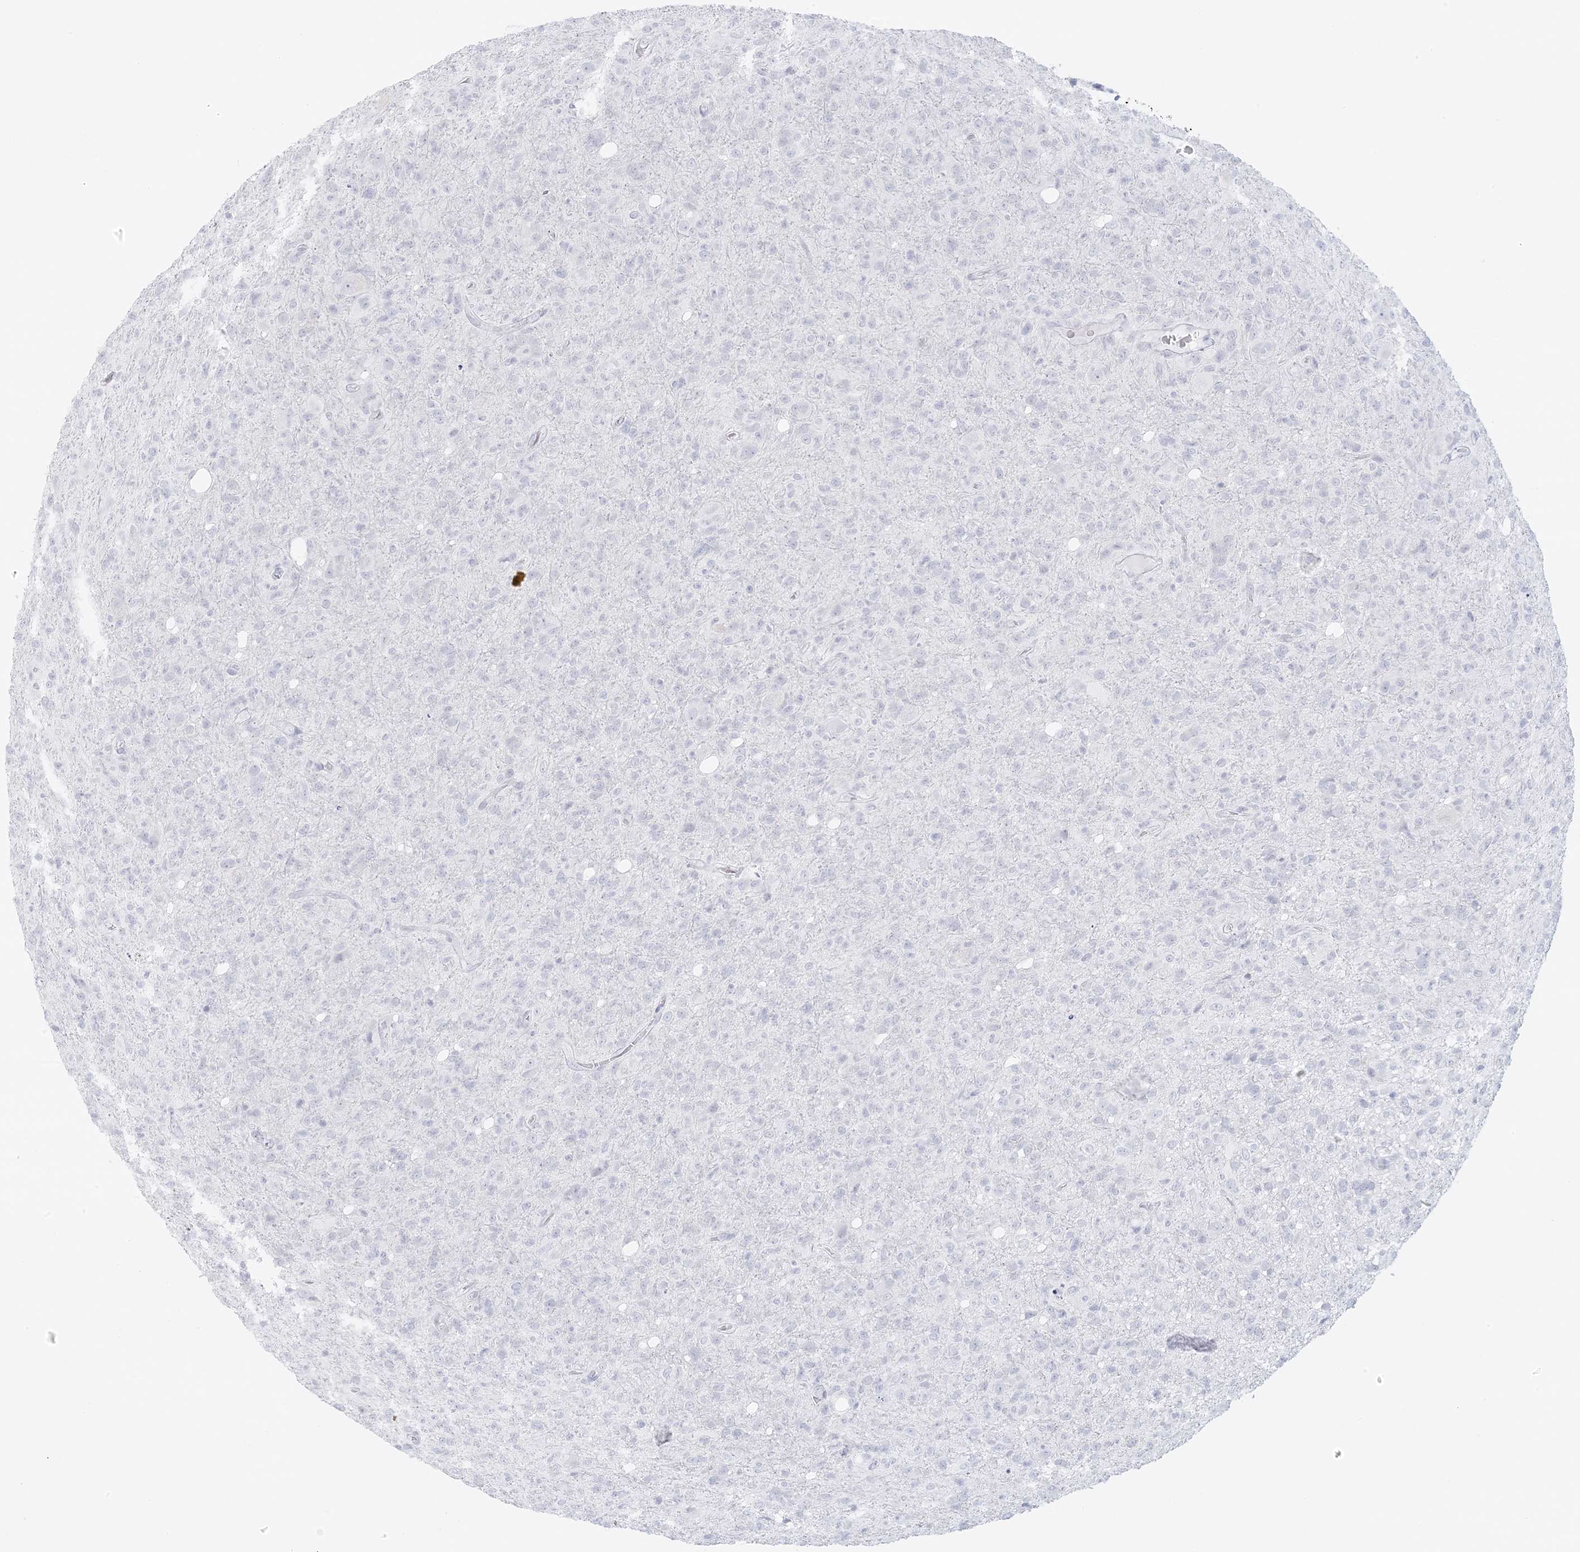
{"staining": {"intensity": "negative", "quantity": "none", "location": "none"}, "tissue": "glioma", "cell_type": "Tumor cells", "image_type": "cancer", "snomed": [{"axis": "morphology", "description": "Glioma, malignant, High grade"}, {"axis": "topography", "description": "Brain"}], "caption": "IHC photomicrograph of glioma stained for a protein (brown), which reveals no positivity in tumor cells.", "gene": "LIPT1", "patient": {"sex": "female", "age": 57}}